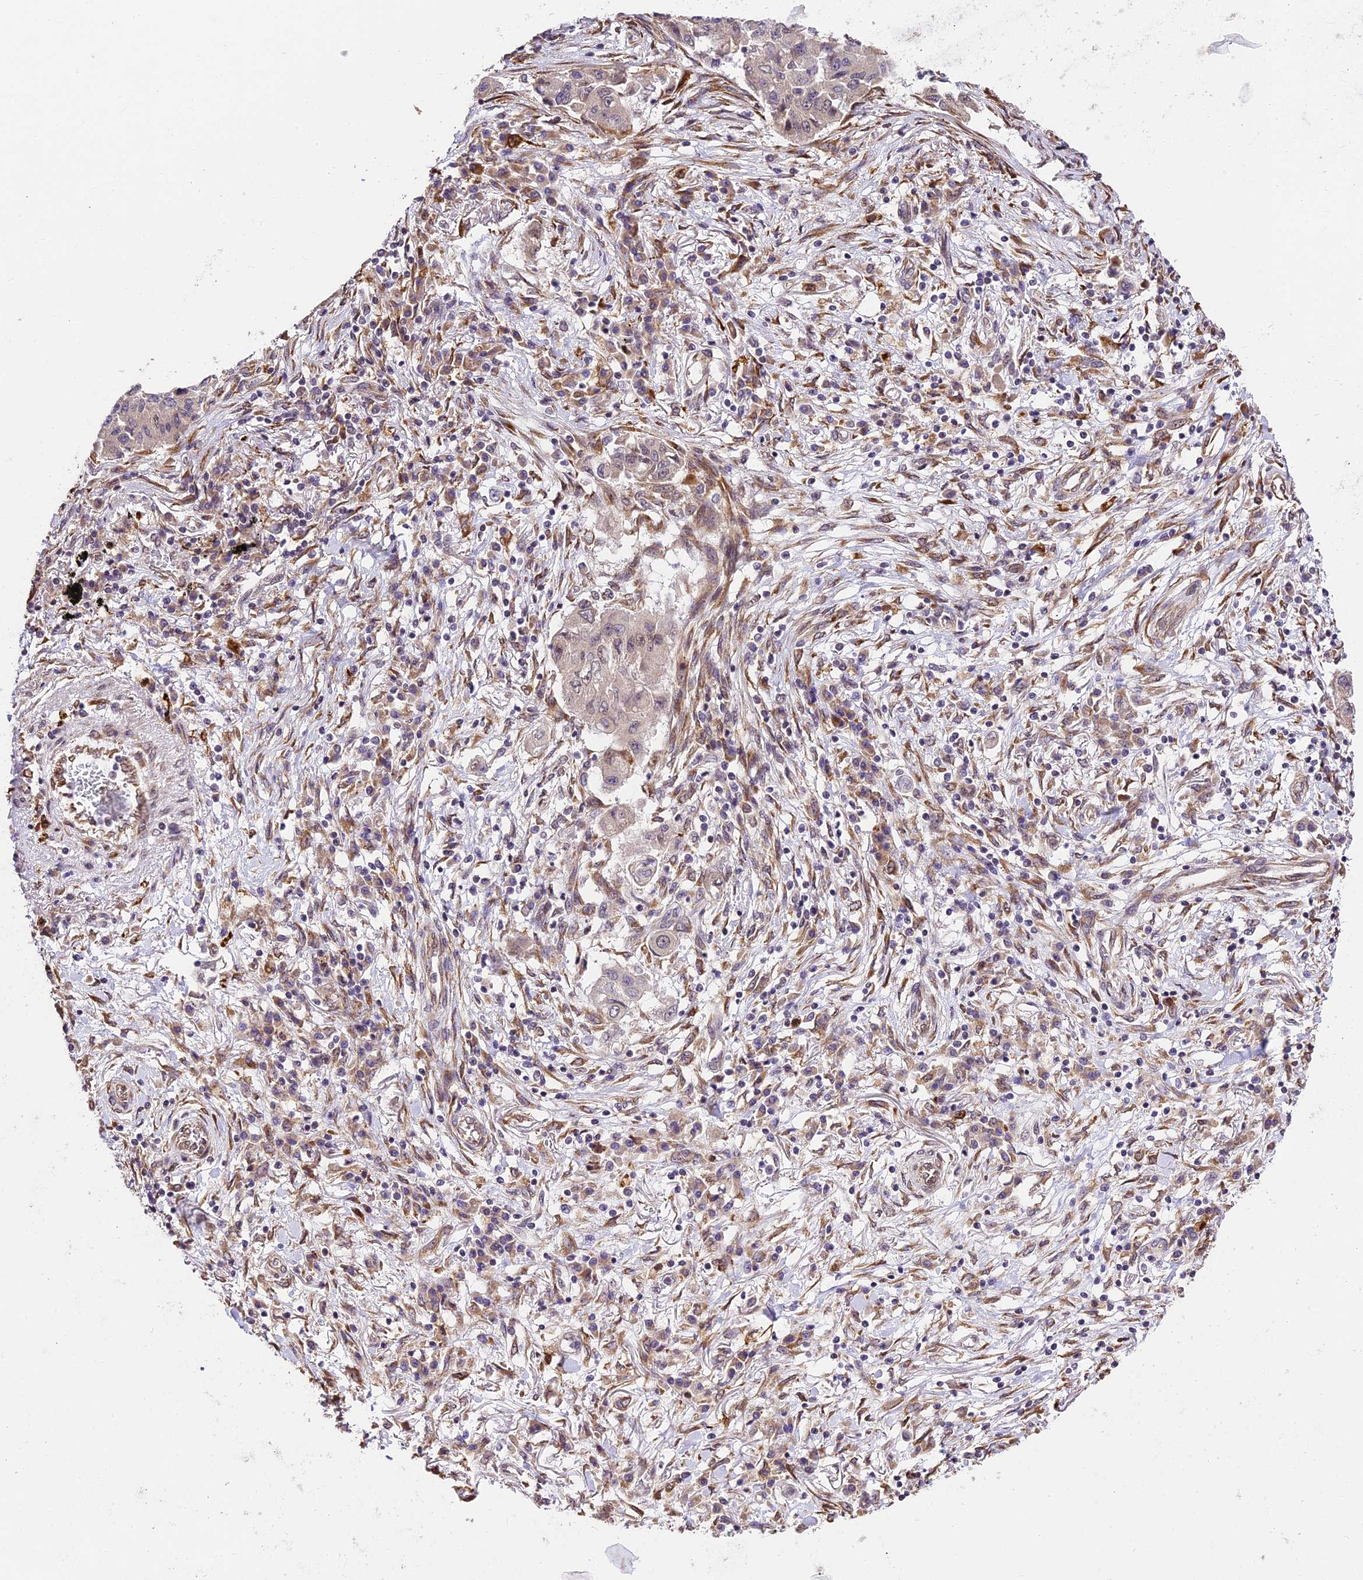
{"staining": {"intensity": "negative", "quantity": "none", "location": "none"}, "tissue": "lung cancer", "cell_type": "Tumor cells", "image_type": "cancer", "snomed": [{"axis": "morphology", "description": "Squamous cell carcinoma, NOS"}, {"axis": "topography", "description": "Lung"}], "caption": "There is no significant expression in tumor cells of lung squamous cell carcinoma.", "gene": "TRIM22", "patient": {"sex": "male", "age": 74}}